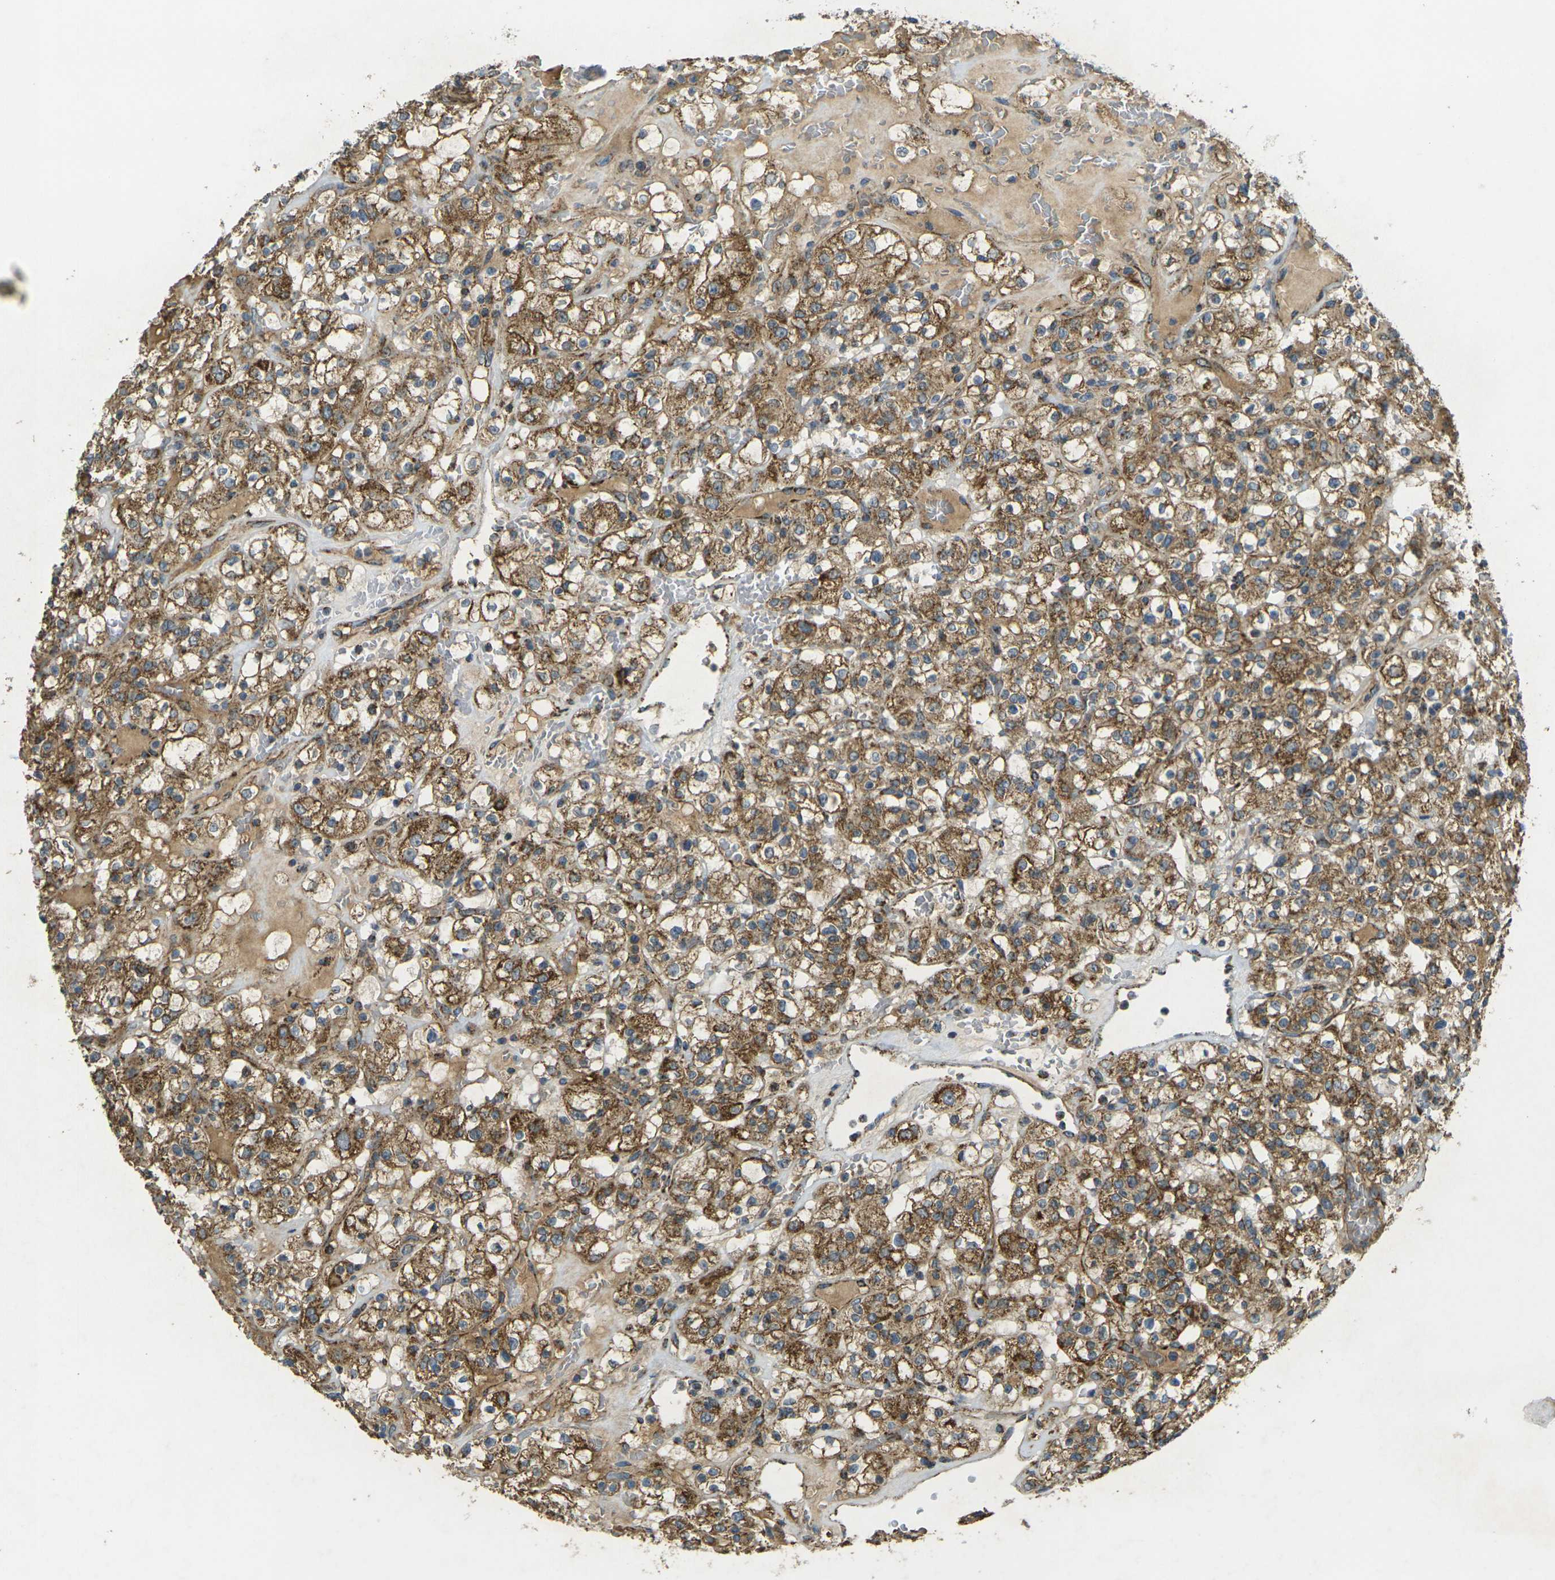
{"staining": {"intensity": "moderate", "quantity": ">75%", "location": "cytoplasmic/membranous"}, "tissue": "renal cancer", "cell_type": "Tumor cells", "image_type": "cancer", "snomed": [{"axis": "morphology", "description": "Normal tissue, NOS"}, {"axis": "morphology", "description": "Adenocarcinoma, NOS"}, {"axis": "topography", "description": "Kidney"}], "caption": "Immunohistochemical staining of renal cancer (adenocarcinoma) displays medium levels of moderate cytoplasmic/membranous protein positivity in approximately >75% of tumor cells.", "gene": "IGF1R", "patient": {"sex": "female", "age": 72}}